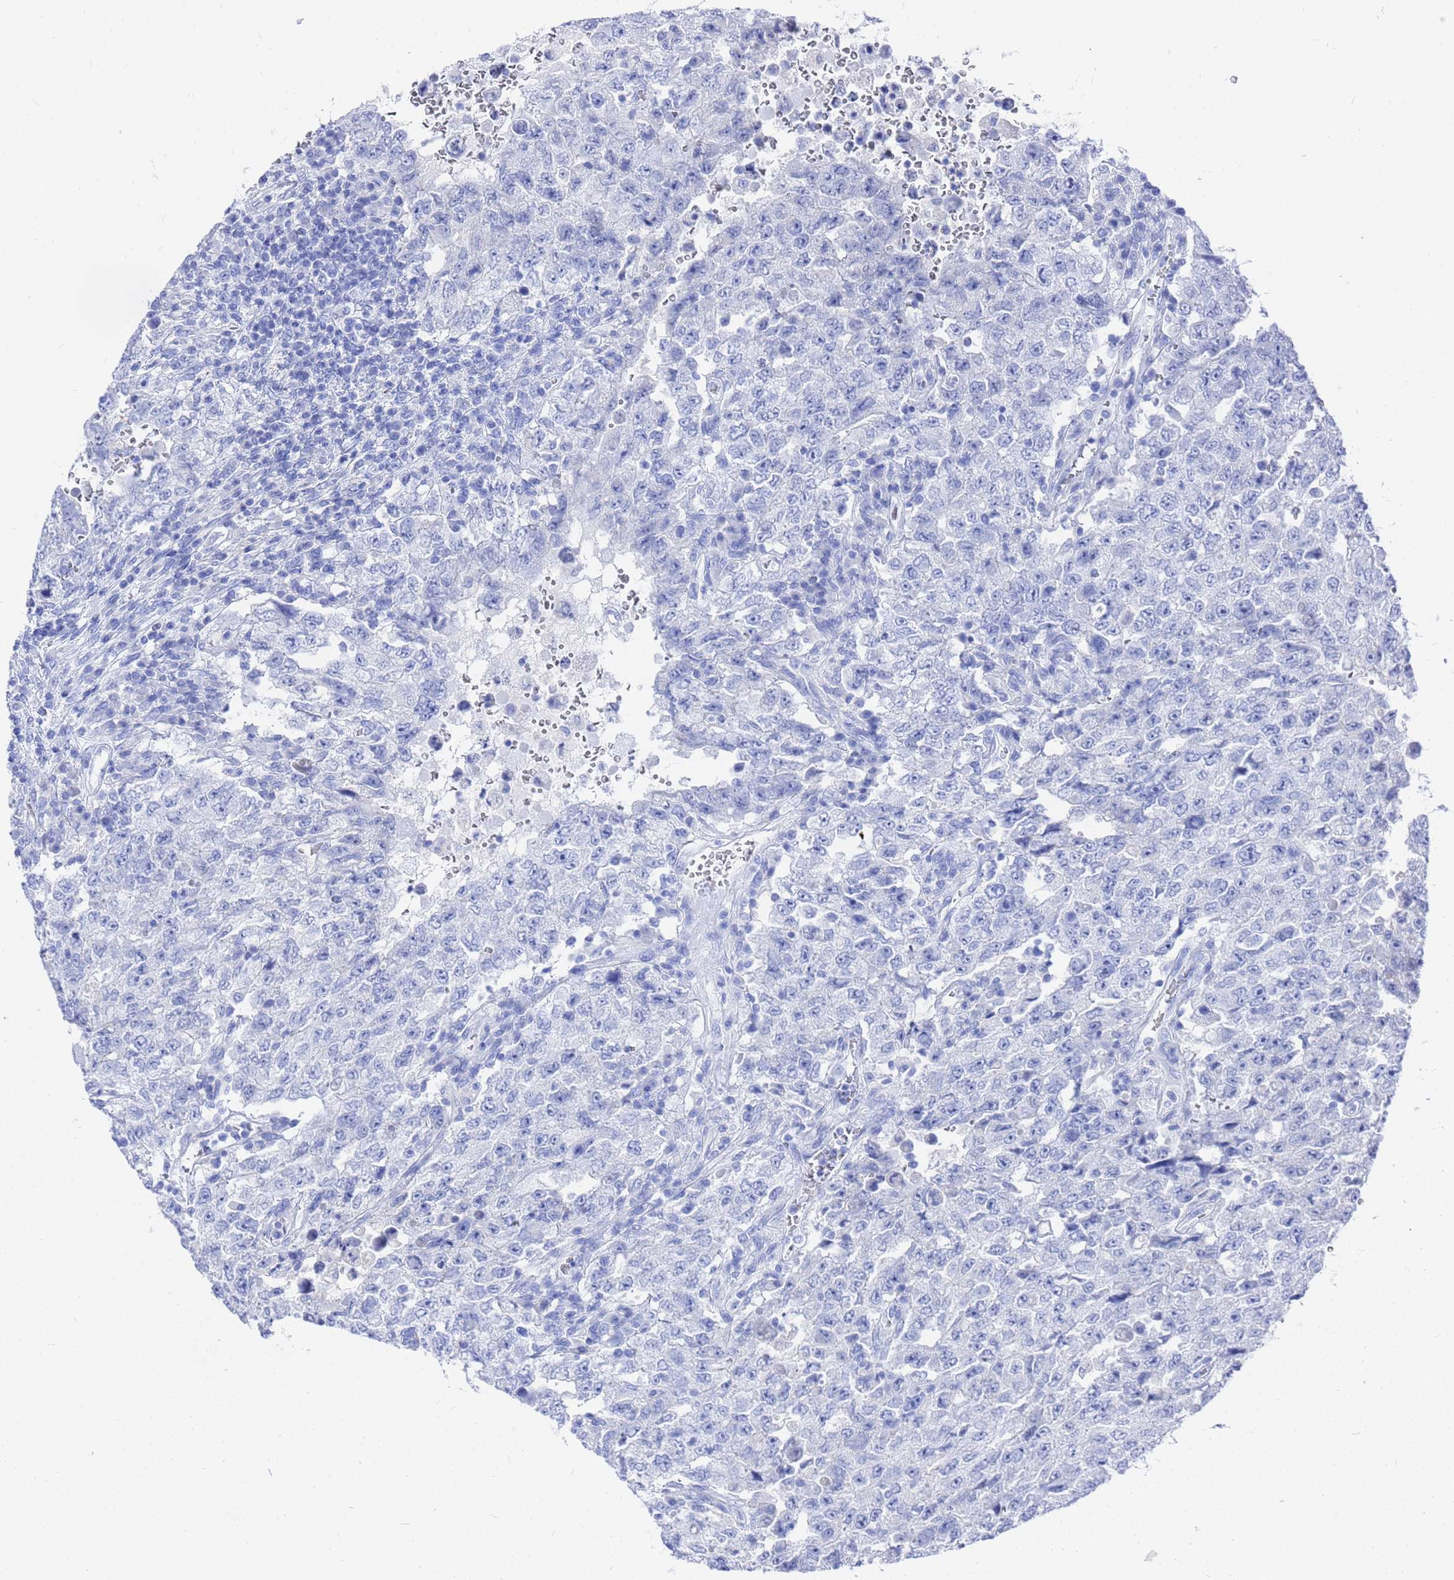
{"staining": {"intensity": "negative", "quantity": "none", "location": "none"}, "tissue": "testis cancer", "cell_type": "Tumor cells", "image_type": "cancer", "snomed": [{"axis": "morphology", "description": "Carcinoma, Embryonal, NOS"}, {"axis": "topography", "description": "Testis"}], "caption": "Tumor cells are negative for protein expression in human testis embryonal carcinoma.", "gene": "GGT1", "patient": {"sex": "male", "age": 26}}